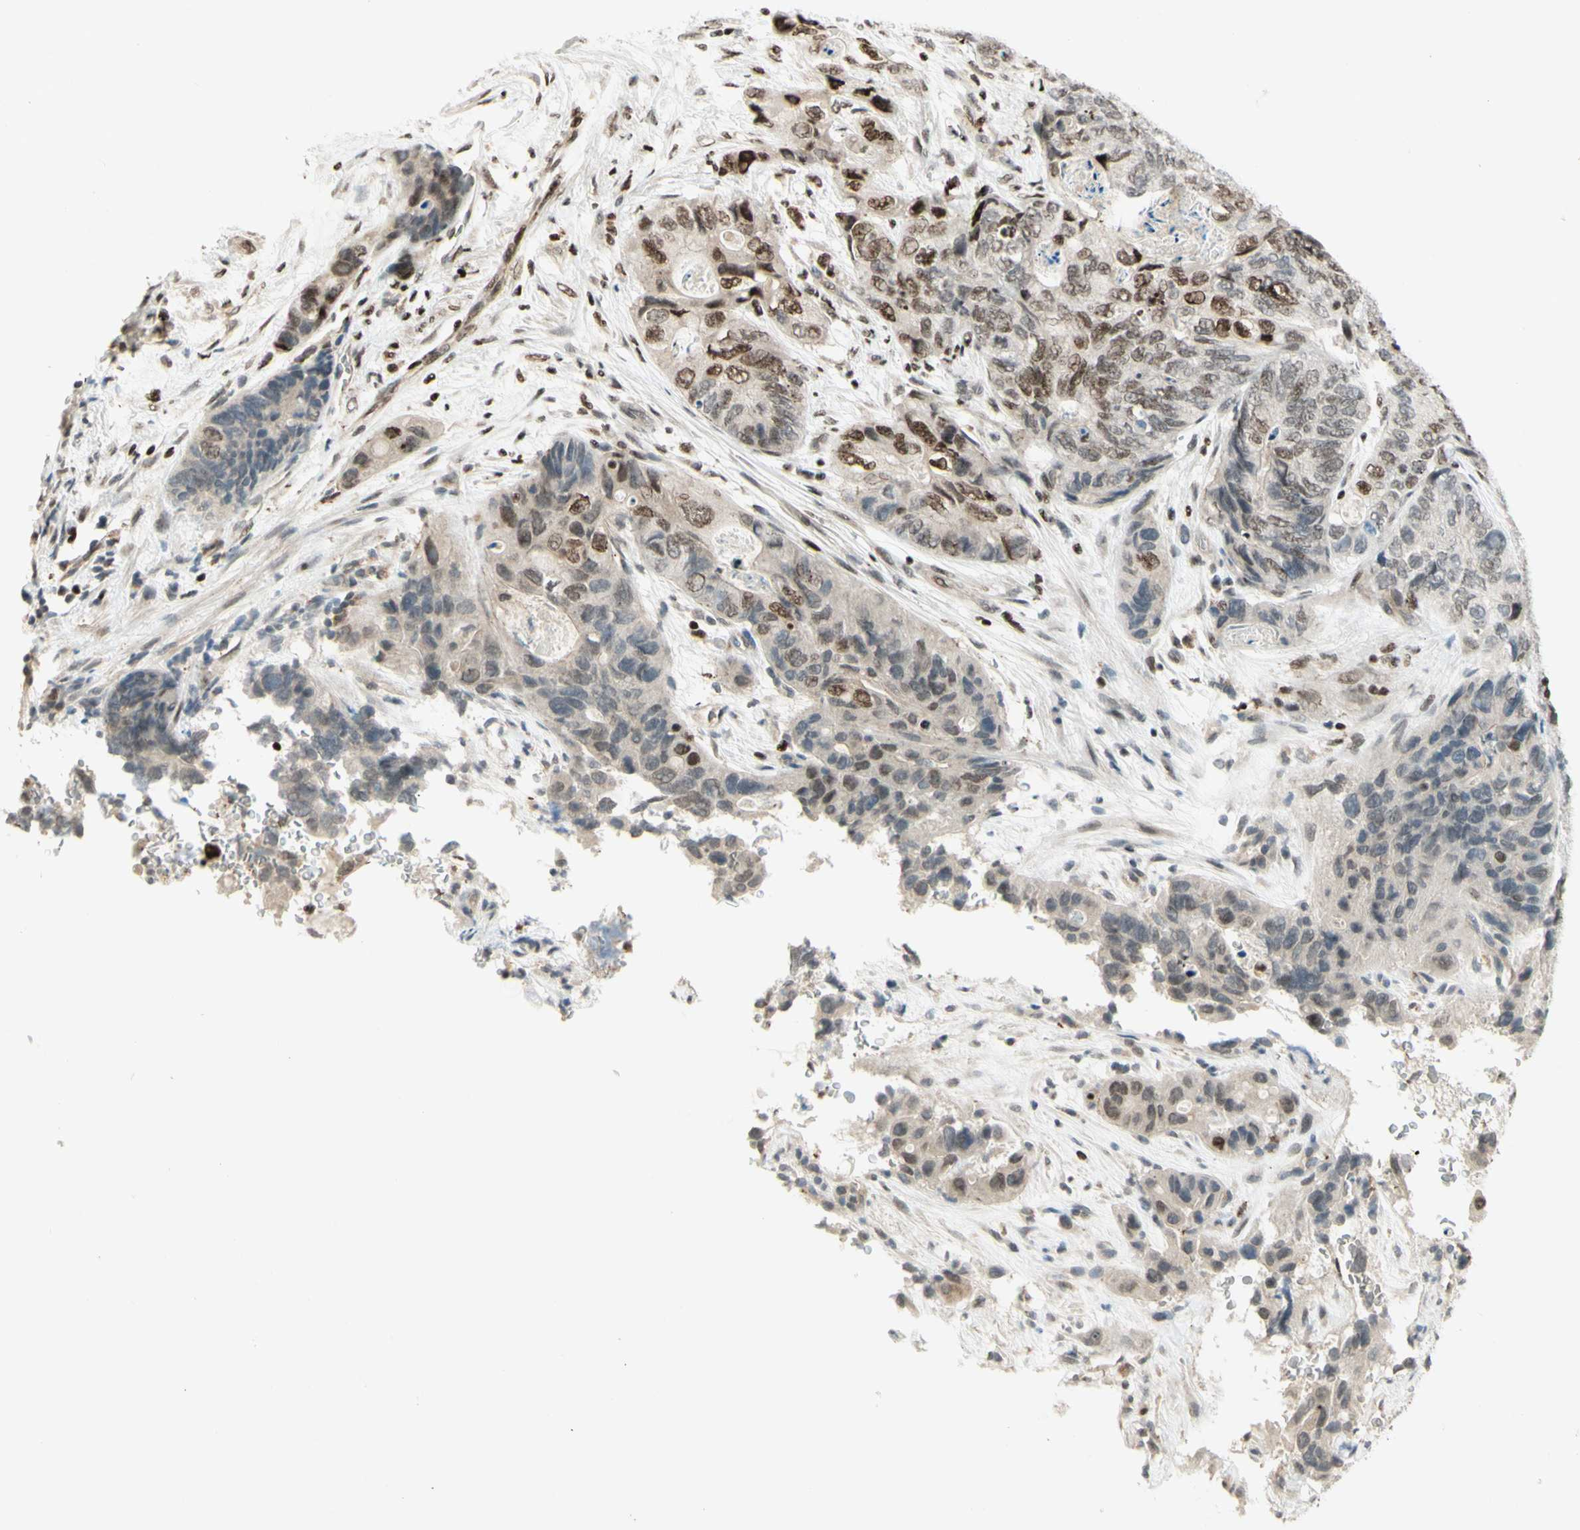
{"staining": {"intensity": "moderate", "quantity": "25%-75%", "location": "cytoplasmic/membranous,nuclear"}, "tissue": "stomach cancer", "cell_type": "Tumor cells", "image_type": "cancer", "snomed": [{"axis": "morphology", "description": "Adenocarcinoma, NOS"}, {"axis": "topography", "description": "Stomach"}], "caption": "Moderate cytoplasmic/membranous and nuclear protein expression is seen in about 25%-75% of tumor cells in stomach cancer (adenocarcinoma).", "gene": "CDKL5", "patient": {"sex": "female", "age": 89}}